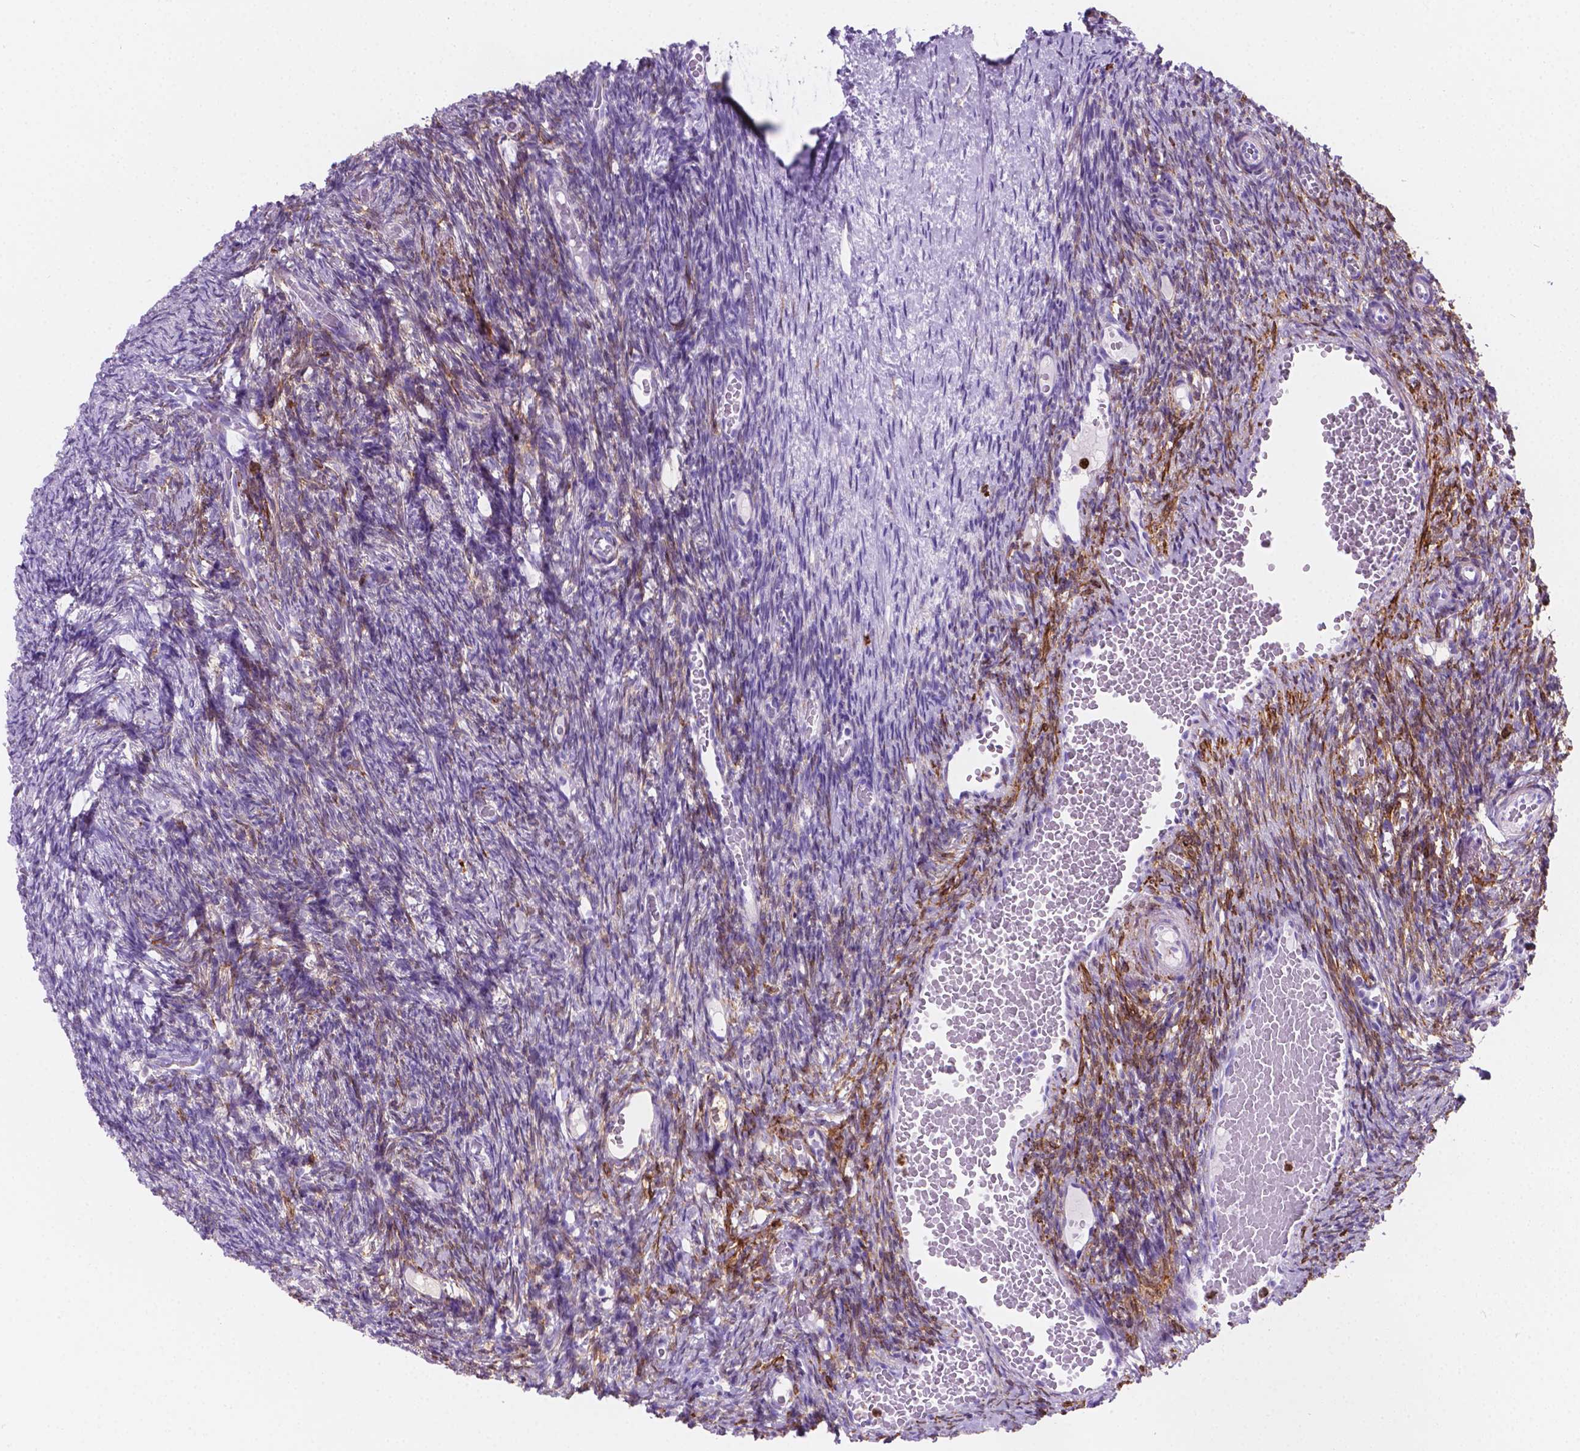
{"staining": {"intensity": "negative", "quantity": "none", "location": "none"}, "tissue": "ovary", "cell_type": "Follicle cells", "image_type": "normal", "snomed": [{"axis": "morphology", "description": "Normal tissue, NOS"}, {"axis": "topography", "description": "Ovary"}], "caption": "Follicle cells are negative for protein expression in benign human ovary.", "gene": "MACF1", "patient": {"sex": "female", "age": 39}}